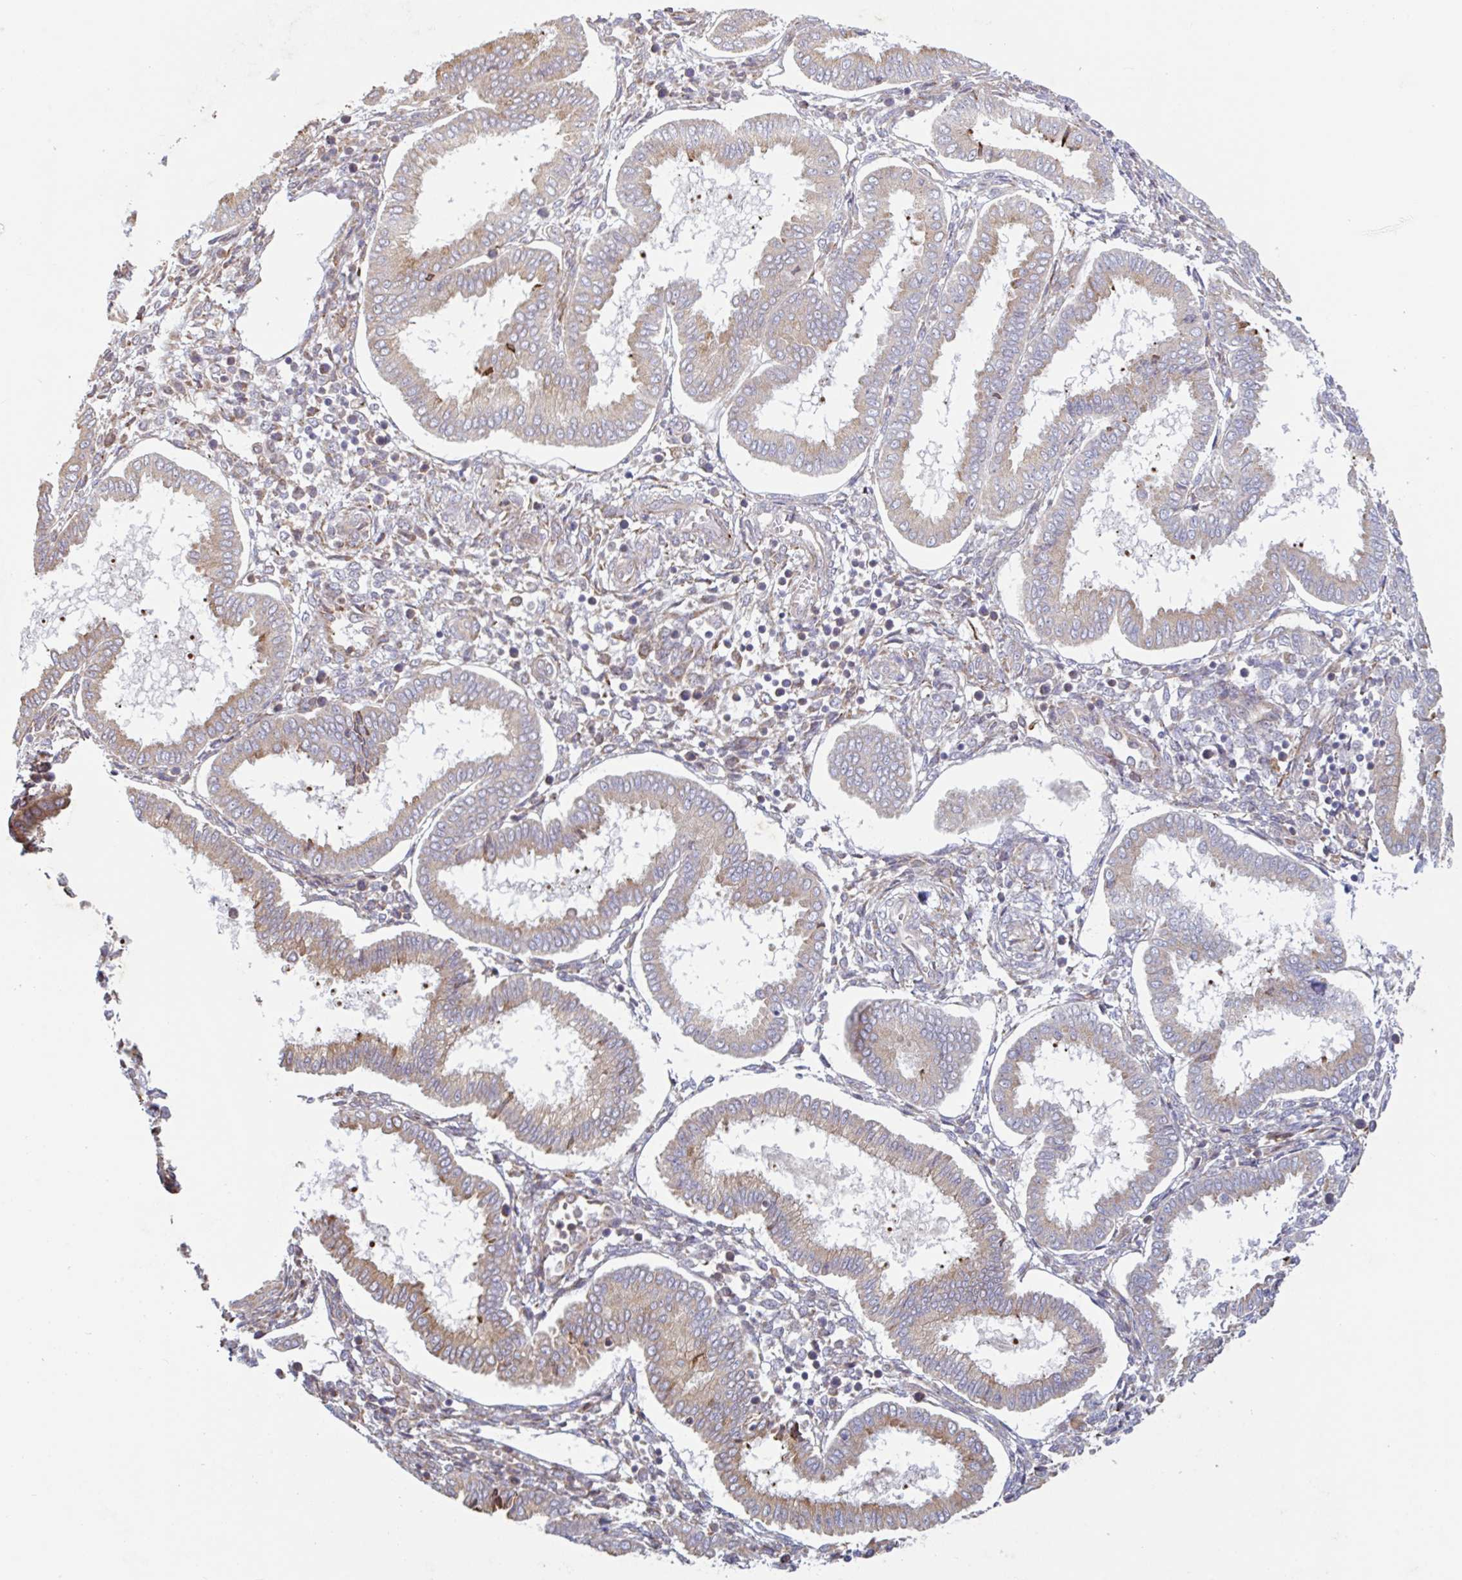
{"staining": {"intensity": "weak", "quantity": "<25%", "location": "cytoplasmic/membranous"}, "tissue": "endometrium", "cell_type": "Cells in endometrial stroma", "image_type": "normal", "snomed": [{"axis": "morphology", "description": "Normal tissue, NOS"}, {"axis": "topography", "description": "Endometrium"}], "caption": "Immunohistochemical staining of unremarkable human endometrium demonstrates no significant staining in cells in endometrial stroma. The staining is performed using DAB brown chromogen with nuclei counter-stained in using hematoxylin.", "gene": "RIT1", "patient": {"sex": "female", "age": 24}}